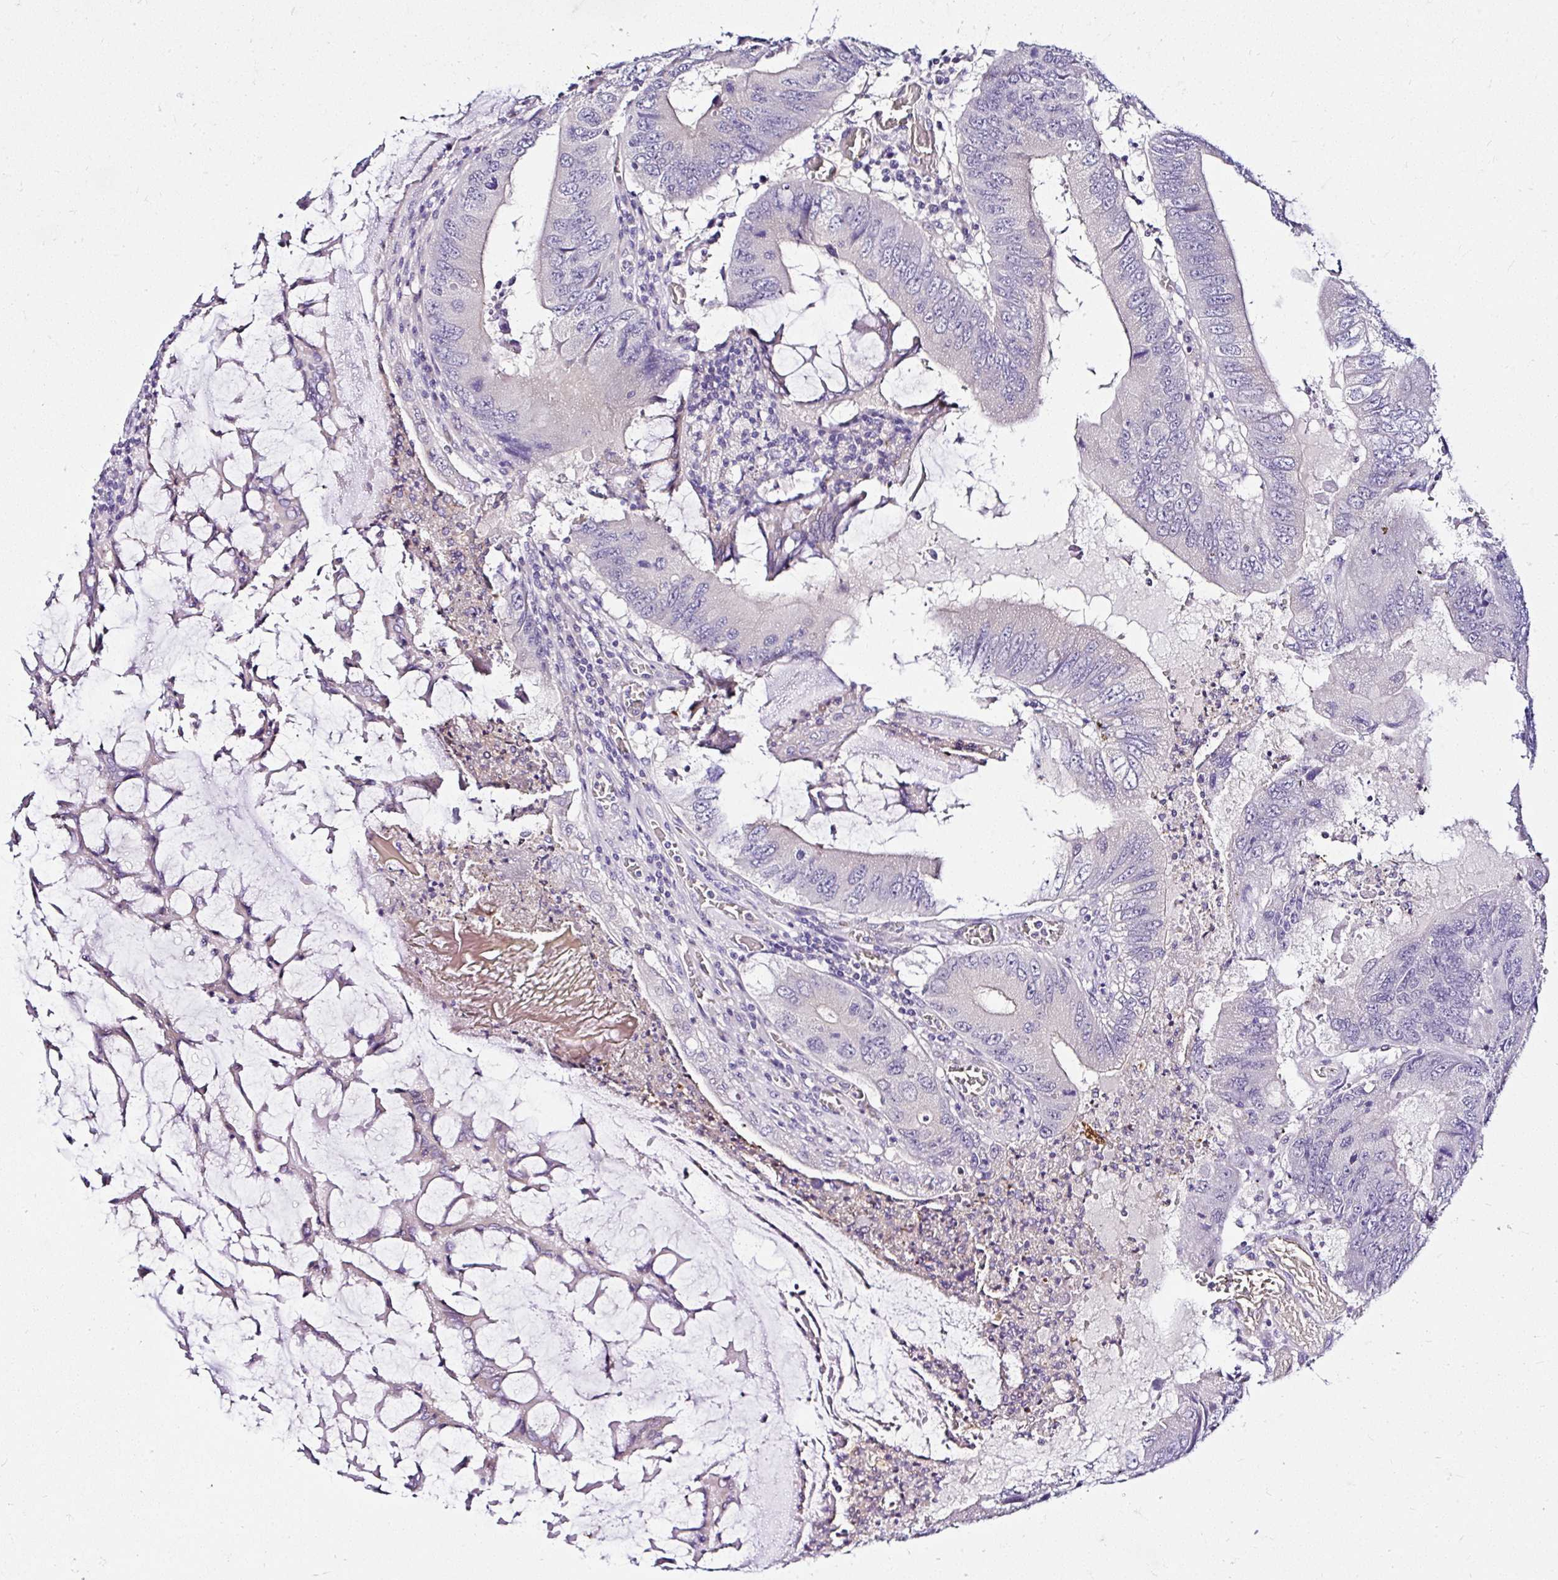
{"staining": {"intensity": "negative", "quantity": "none", "location": "none"}, "tissue": "colorectal cancer", "cell_type": "Tumor cells", "image_type": "cancer", "snomed": [{"axis": "morphology", "description": "Adenocarcinoma, NOS"}, {"axis": "topography", "description": "Colon"}], "caption": "Tumor cells show no significant staining in adenocarcinoma (colorectal).", "gene": "DEPDC5", "patient": {"sex": "male", "age": 53}}